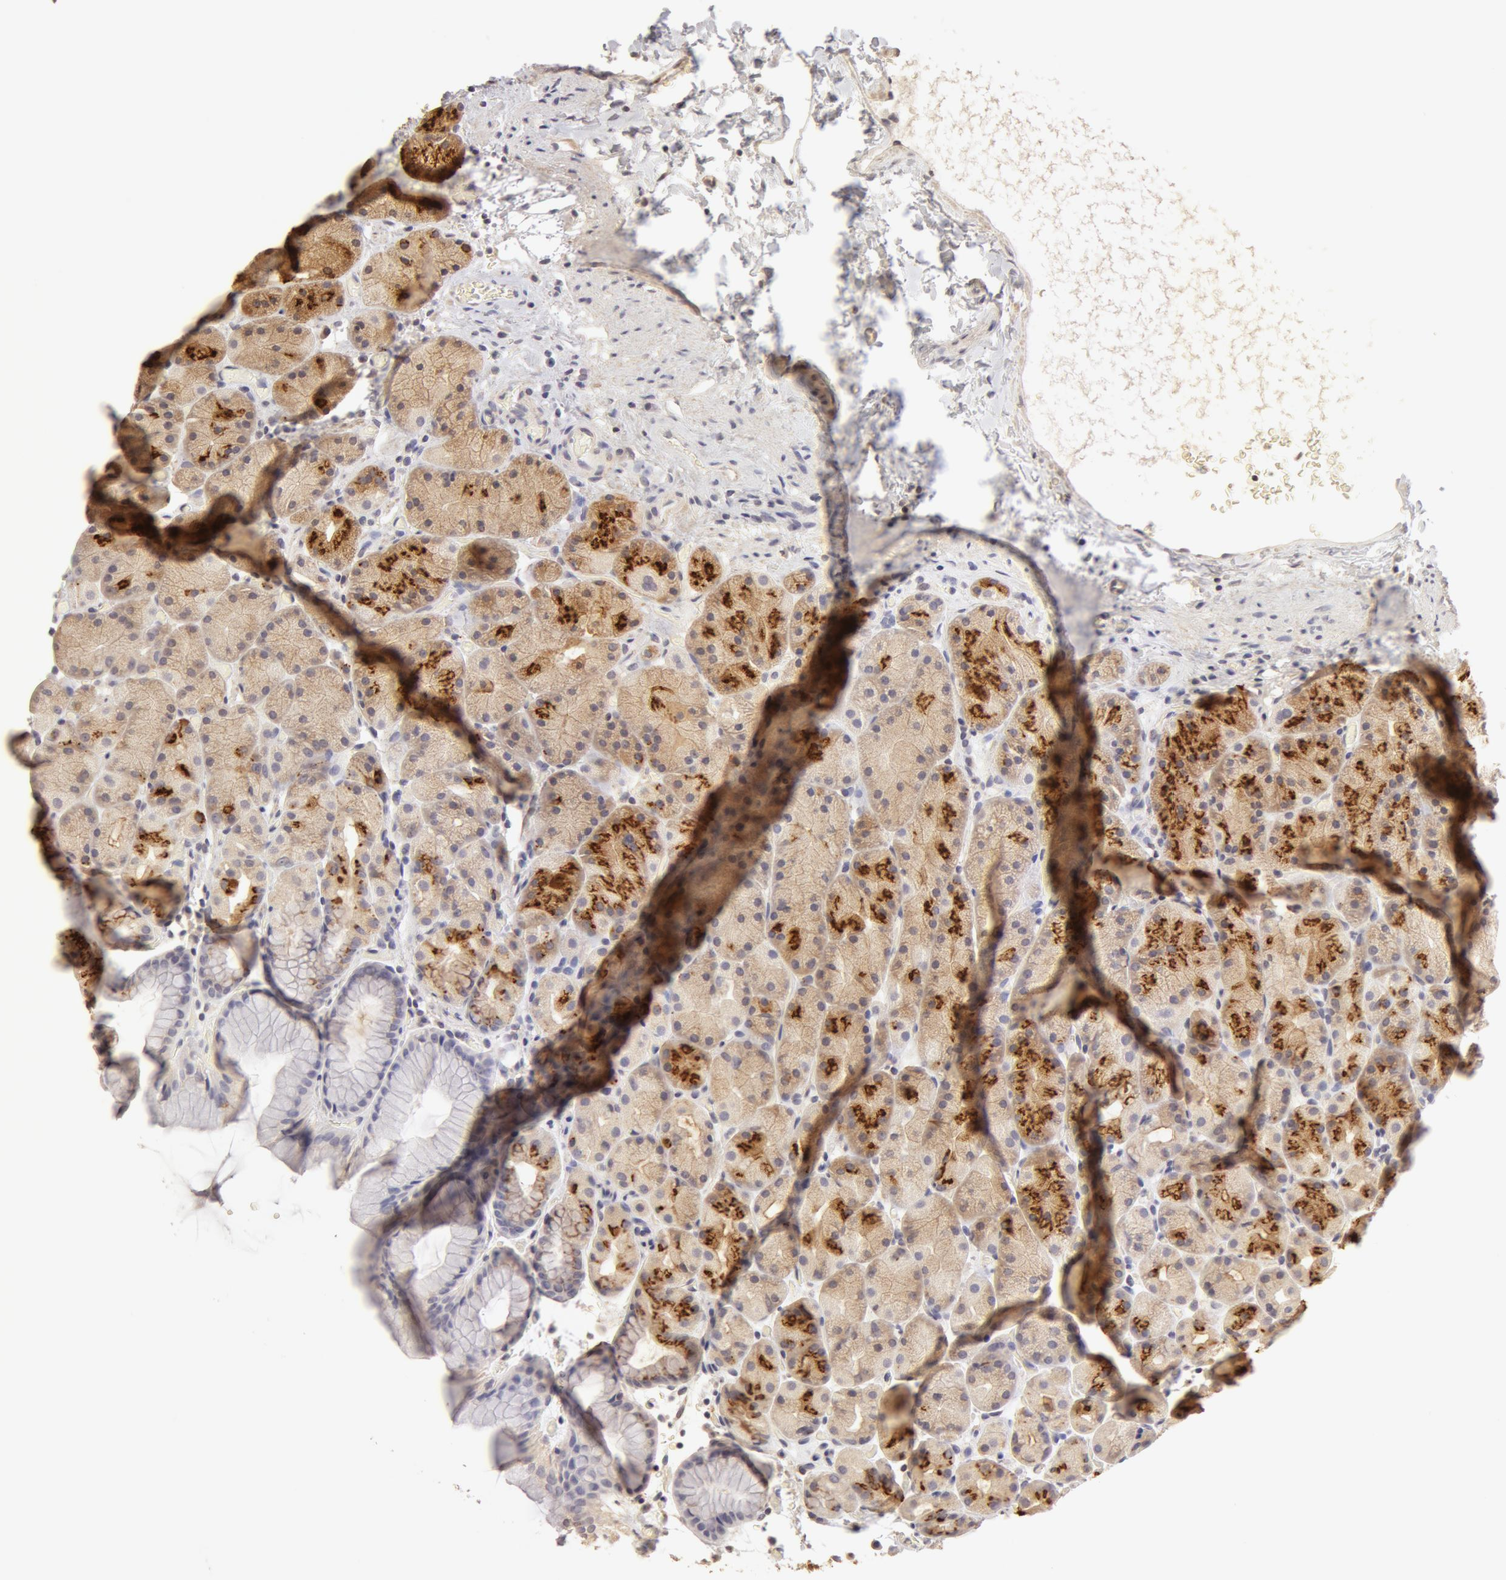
{"staining": {"intensity": "moderate", "quantity": "25%-75%", "location": "cytoplasmic/membranous"}, "tissue": "stomach", "cell_type": "Glandular cells", "image_type": "normal", "snomed": [{"axis": "morphology", "description": "Normal tissue, NOS"}, {"axis": "topography", "description": "Stomach, upper"}], "caption": "Immunohistochemical staining of unremarkable human stomach reveals moderate cytoplasmic/membranous protein positivity in approximately 25%-75% of glandular cells.", "gene": "ADPRH", "patient": {"sex": "male", "age": 47}}